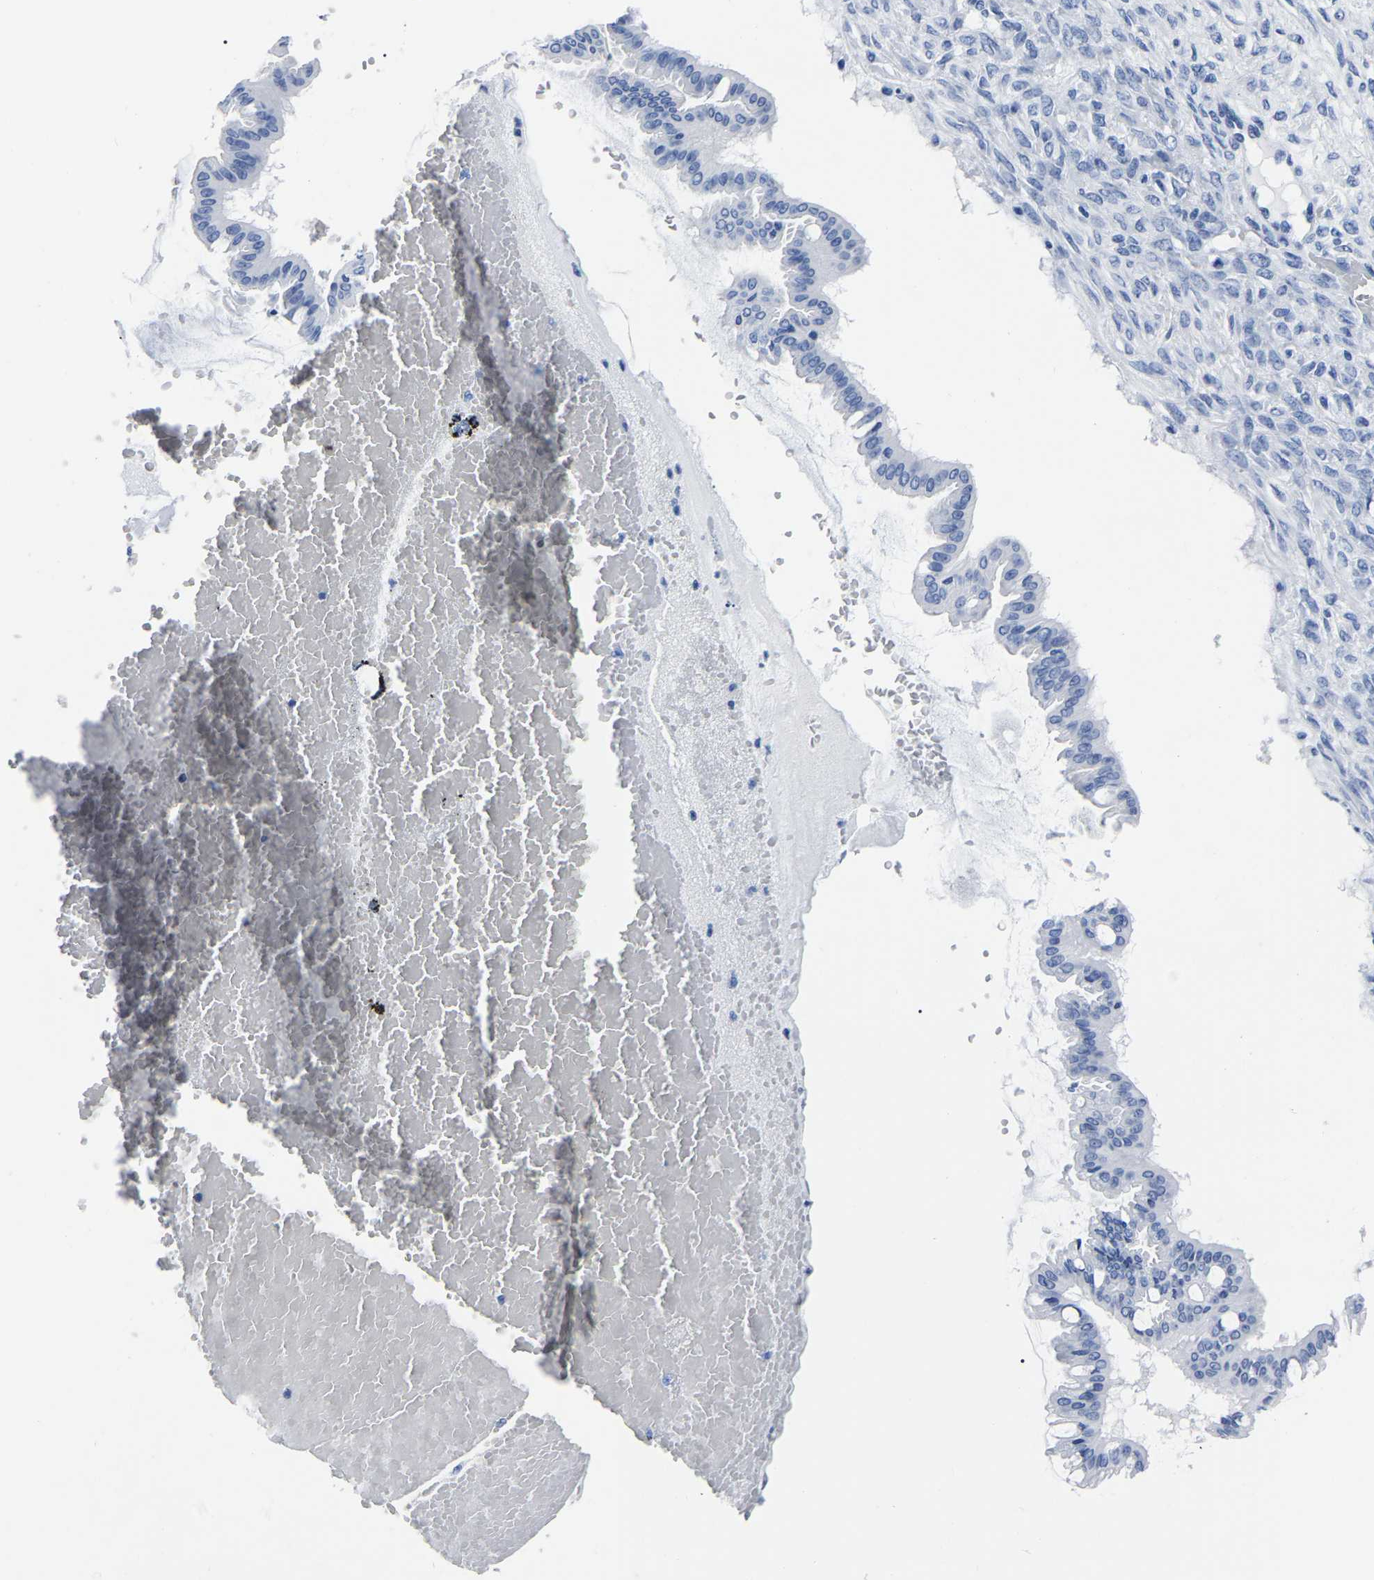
{"staining": {"intensity": "negative", "quantity": "none", "location": "none"}, "tissue": "ovarian cancer", "cell_type": "Tumor cells", "image_type": "cancer", "snomed": [{"axis": "morphology", "description": "Cystadenocarcinoma, mucinous, NOS"}, {"axis": "topography", "description": "Ovary"}], "caption": "There is no significant expression in tumor cells of ovarian cancer. The staining is performed using DAB brown chromogen with nuclei counter-stained in using hematoxylin.", "gene": "IMPG2", "patient": {"sex": "female", "age": 73}}